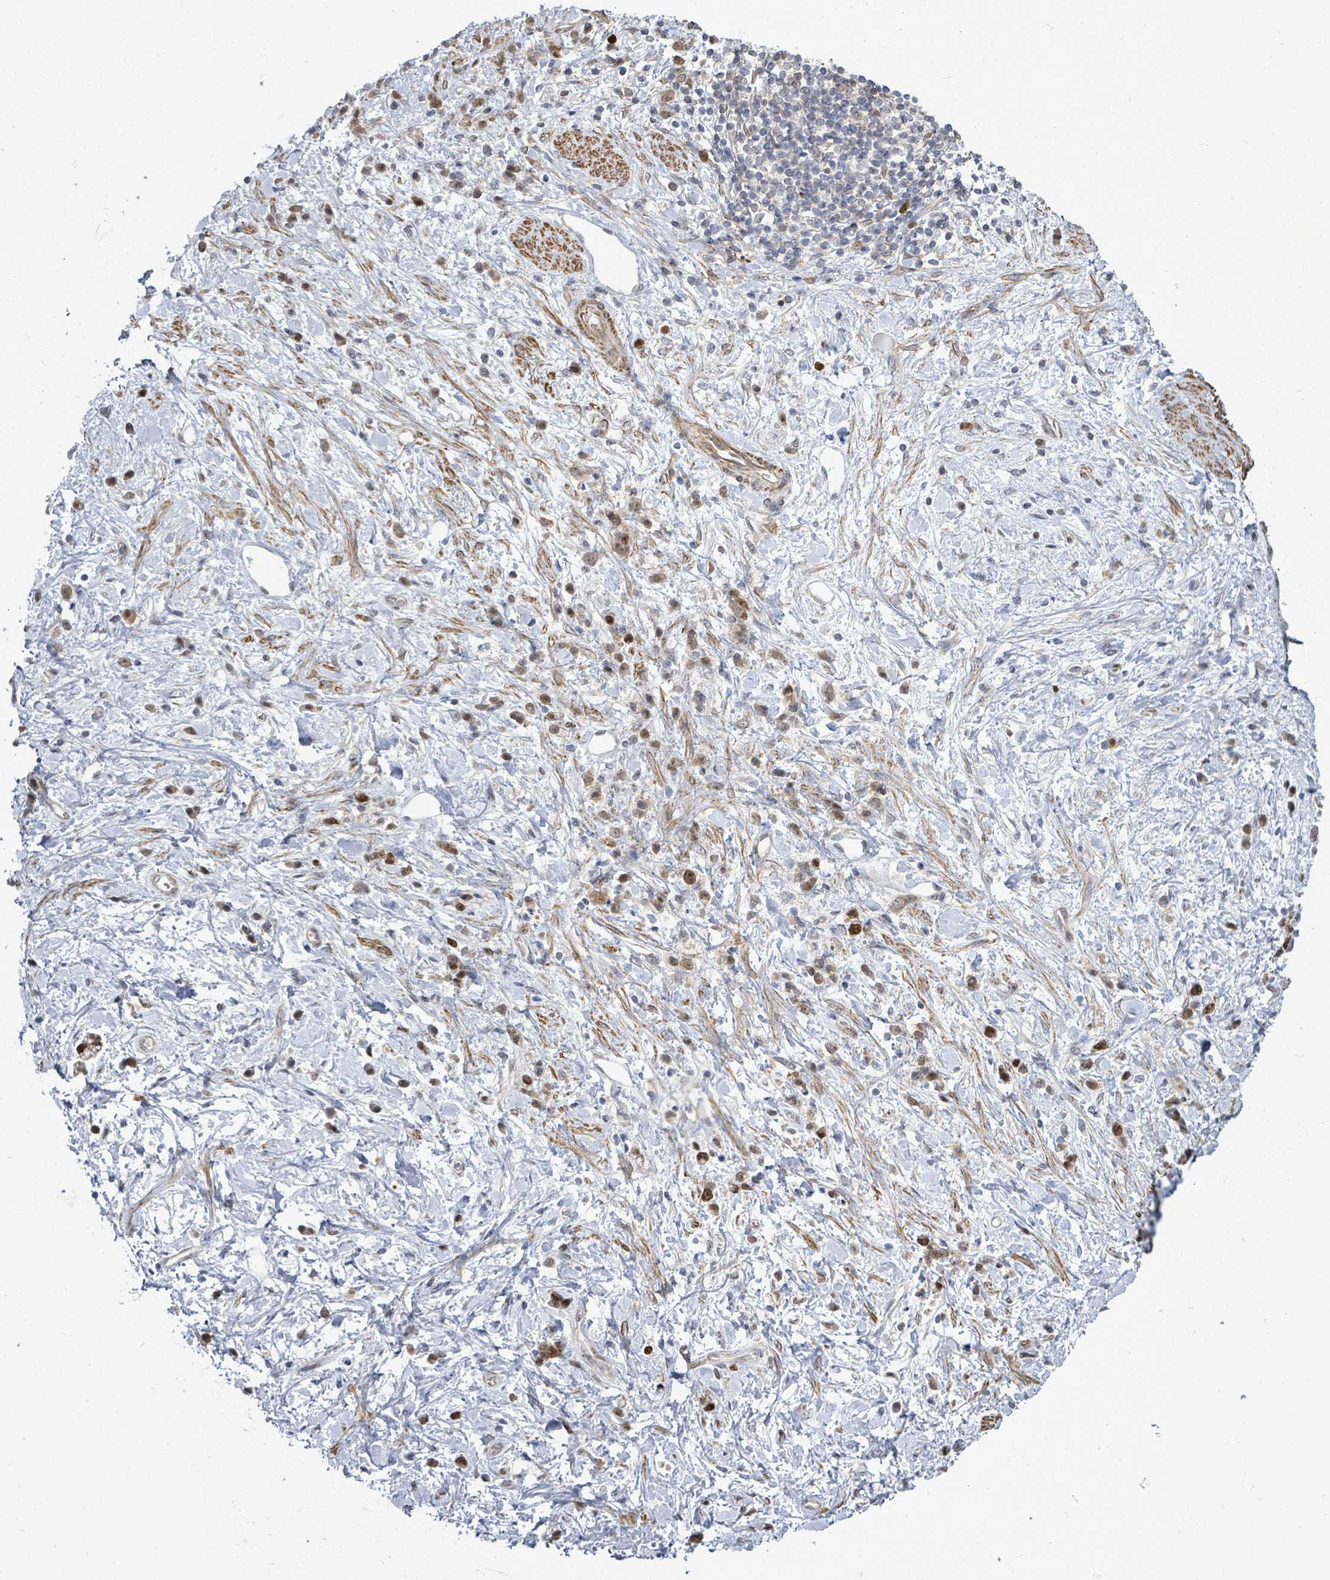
{"staining": {"intensity": "moderate", "quantity": "<25%", "location": "nuclear"}, "tissue": "stomach cancer", "cell_type": "Tumor cells", "image_type": "cancer", "snomed": [{"axis": "morphology", "description": "Adenocarcinoma, NOS"}, {"axis": "topography", "description": "Stomach"}], "caption": "Stomach cancer stained with immunohistochemistry (IHC) reveals moderate nuclear staining in about <25% of tumor cells.", "gene": "PAPSS1", "patient": {"sex": "female", "age": 60}}